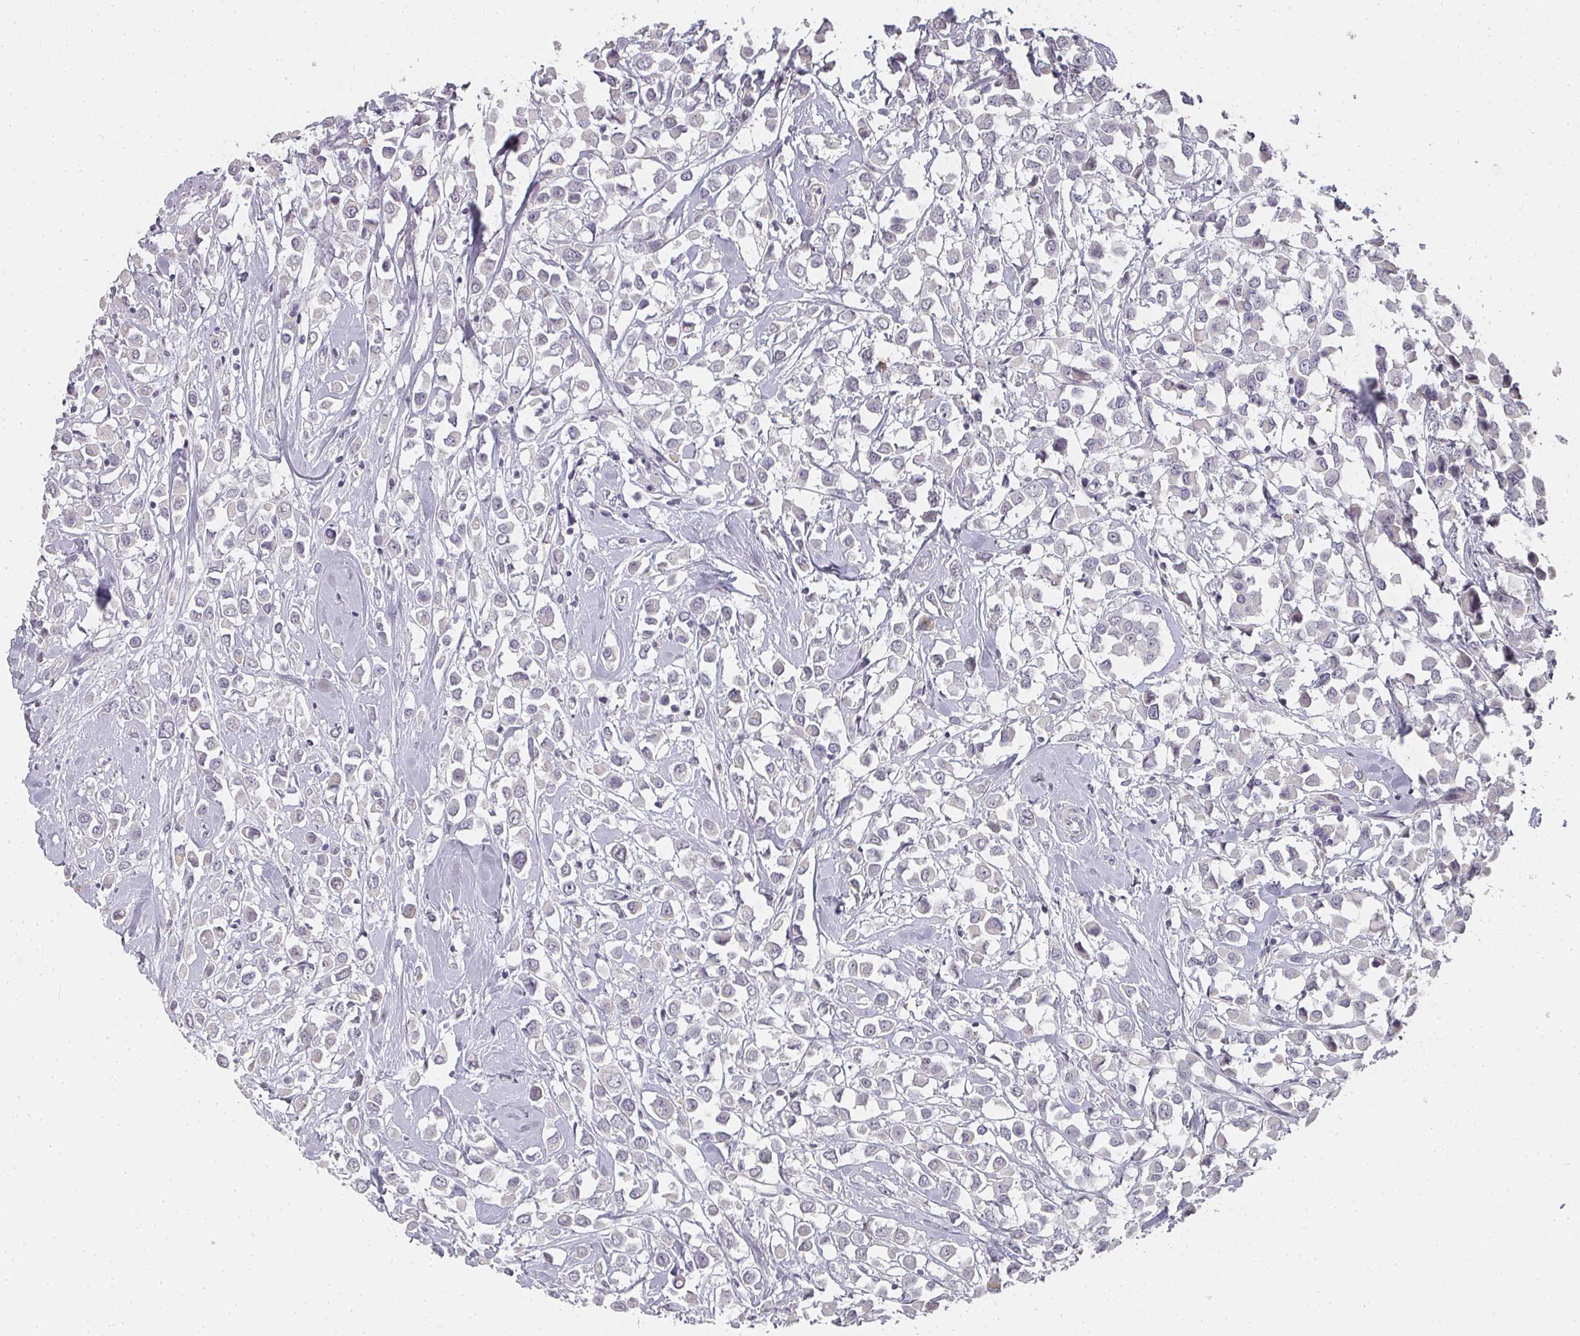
{"staining": {"intensity": "negative", "quantity": "none", "location": "none"}, "tissue": "breast cancer", "cell_type": "Tumor cells", "image_type": "cancer", "snomed": [{"axis": "morphology", "description": "Duct carcinoma"}, {"axis": "topography", "description": "Breast"}], "caption": "Immunohistochemistry (IHC) image of human breast cancer (invasive ductal carcinoma) stained for a protein (brown), which displays no staining in tumor cells. (DAB (3,3'-diaminobenzidine) immunohistochemistry (IHC) visualized using brightfield microscopy, high magnification).", "gene": "SHISA2", "patient": {"sex": "female", "age": 87}}